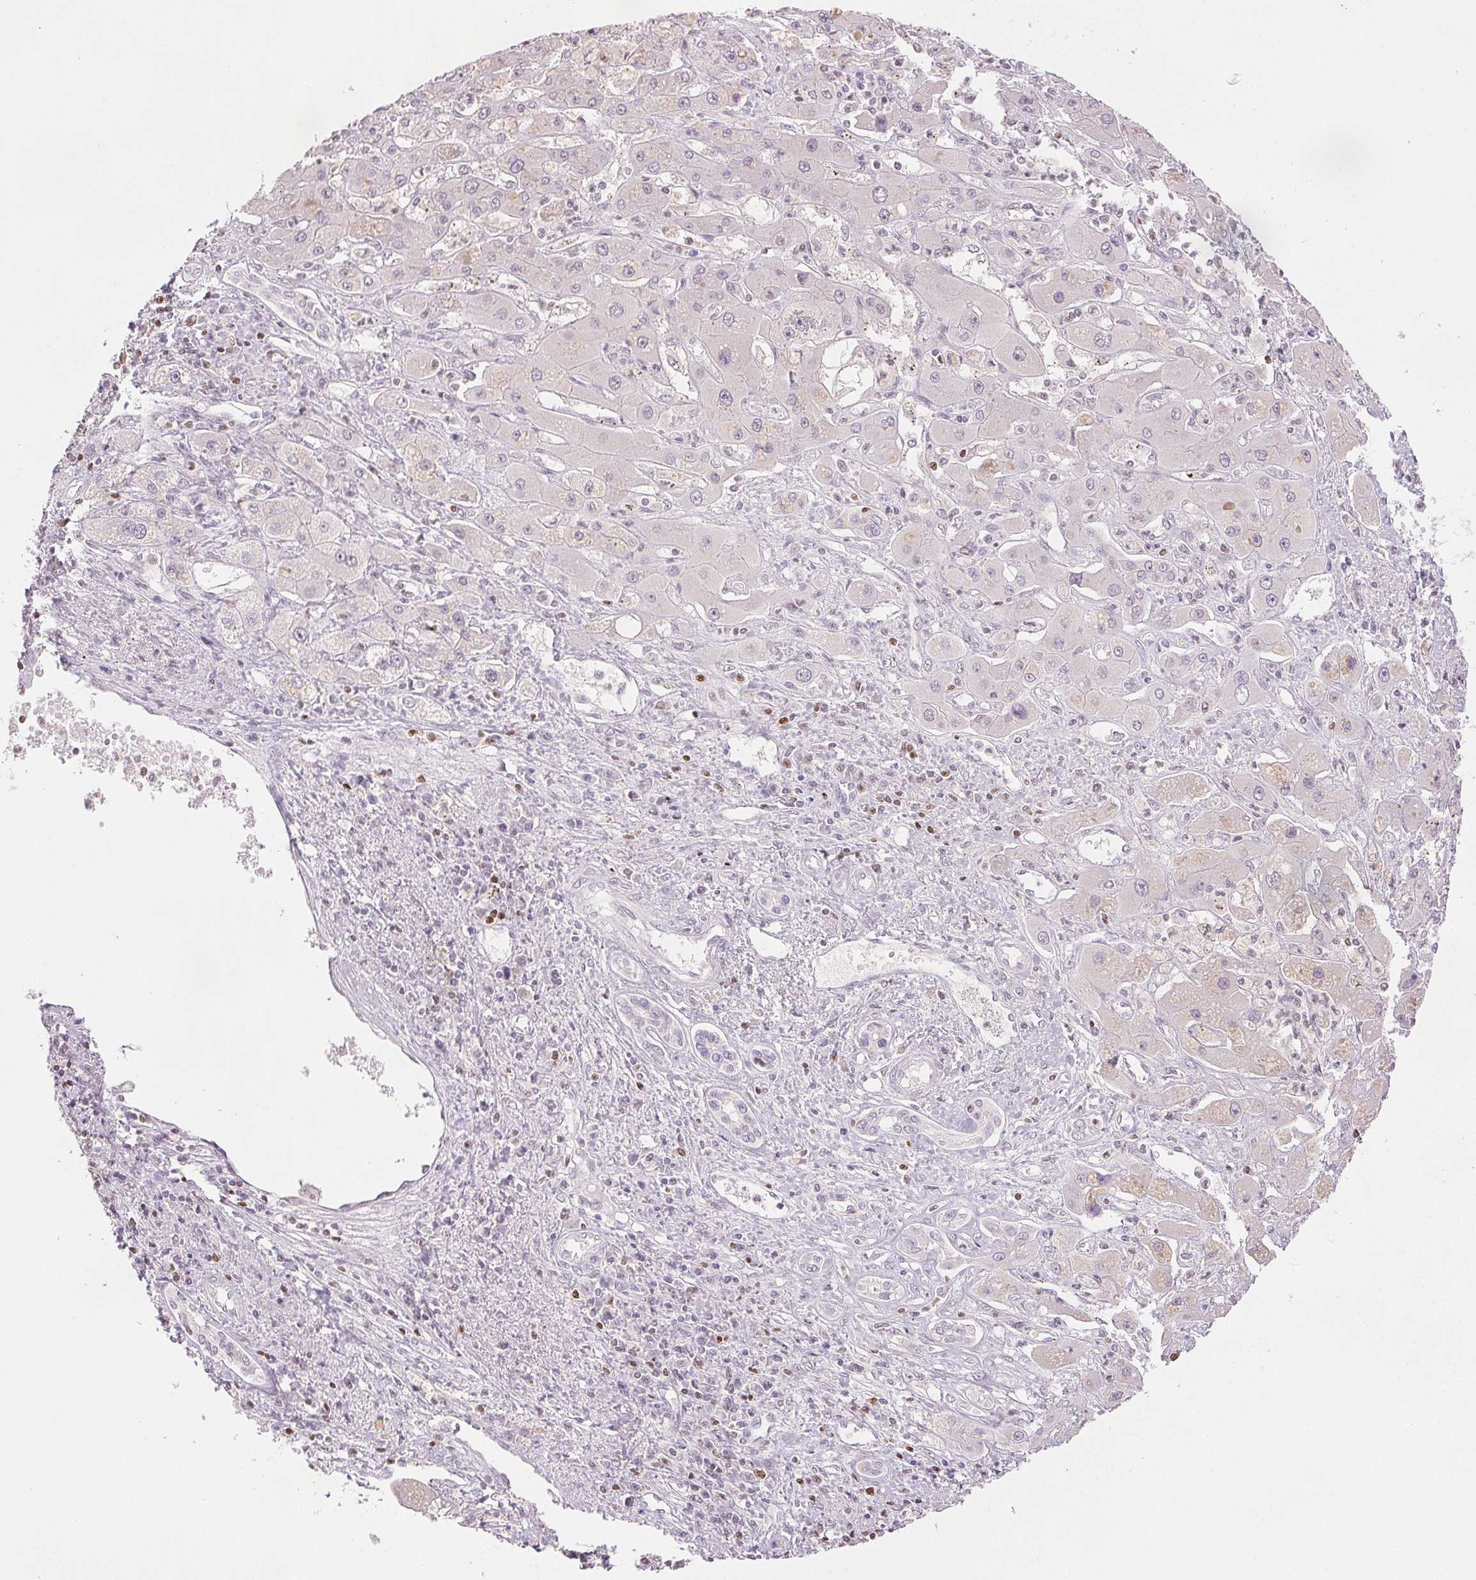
{"staining": {"intensity": "negative", "quantity": "none", "location": "none"}, "tissue": "liver cancer", "cell_type": "Tumor cells", "image_type": "cancer", "snomed": [{"axis": "morphology", "description": "Cholangiocarcinoma"}, {"axis": "topography", "description": "Liver"}], "caption": "IHC micrograph of neoplastic tissue: human liver cancer (cholangiocarcinoma) stained with DAB (3,3'-diaminobenzidine) reveals no significant protein positivity in tumor cells.", "gene": "RUNX2", "patient": {"sex": "male", "age": 67}}